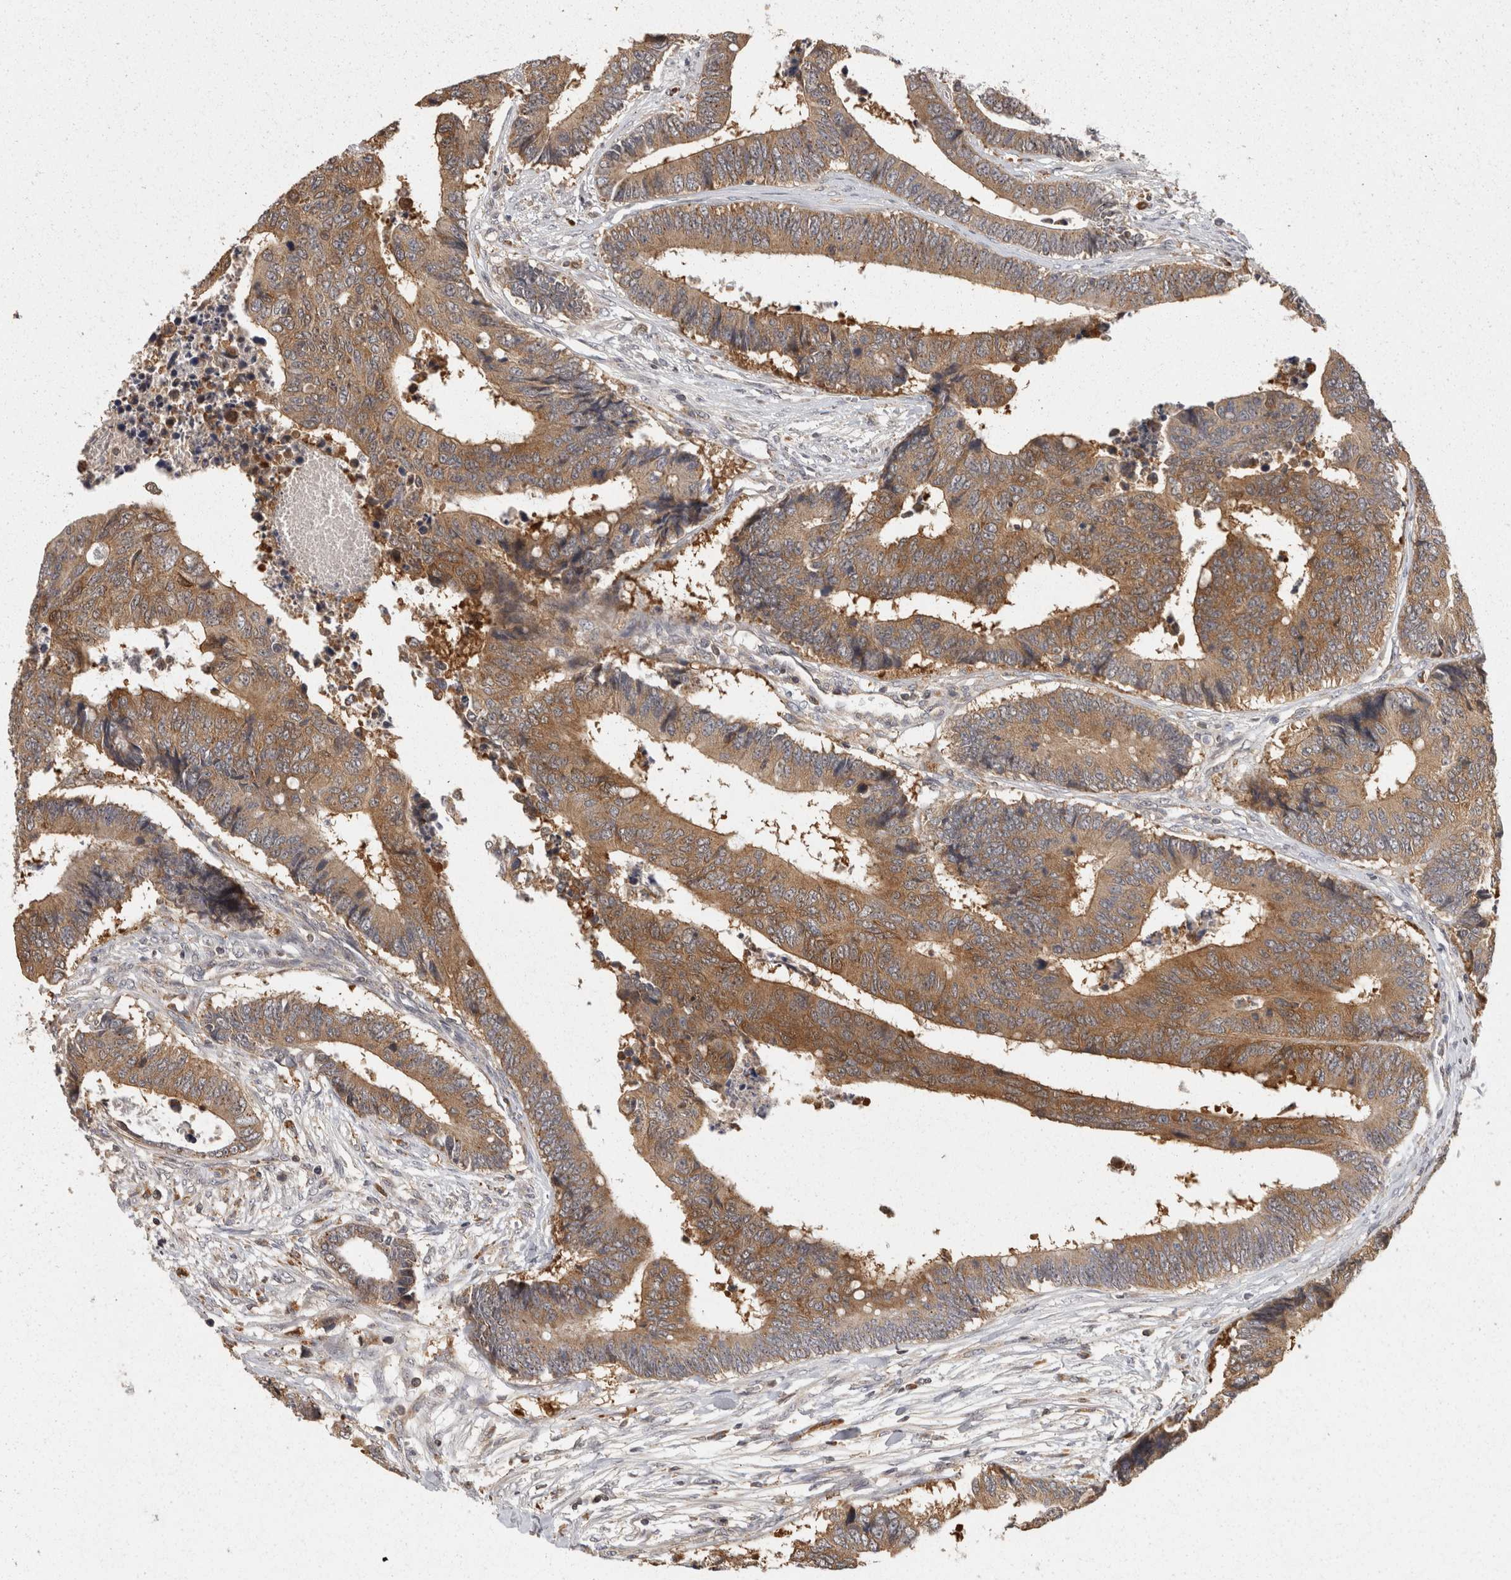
{"staining": {"intensity": "moderate", "quantity": ">75%", "location": "cytoplasmic/membranous"}, "tissue": "colorectal cancer", "cell_type": "Tumor cells", "image_type": "cancer", "snomed": [{"axis": "morphology", "description": "Adenocarcinoma, NOS"}, {"axis": "topography", "description": "Rectum"}], "caption": "Moderate cytoplasmic/membranous staining is seen in about >75% of tumor cells in colorectal cancer (adenocarcinoma).", "gene": "ACAT2", "patient": {"sex": "male", "age": 84}}